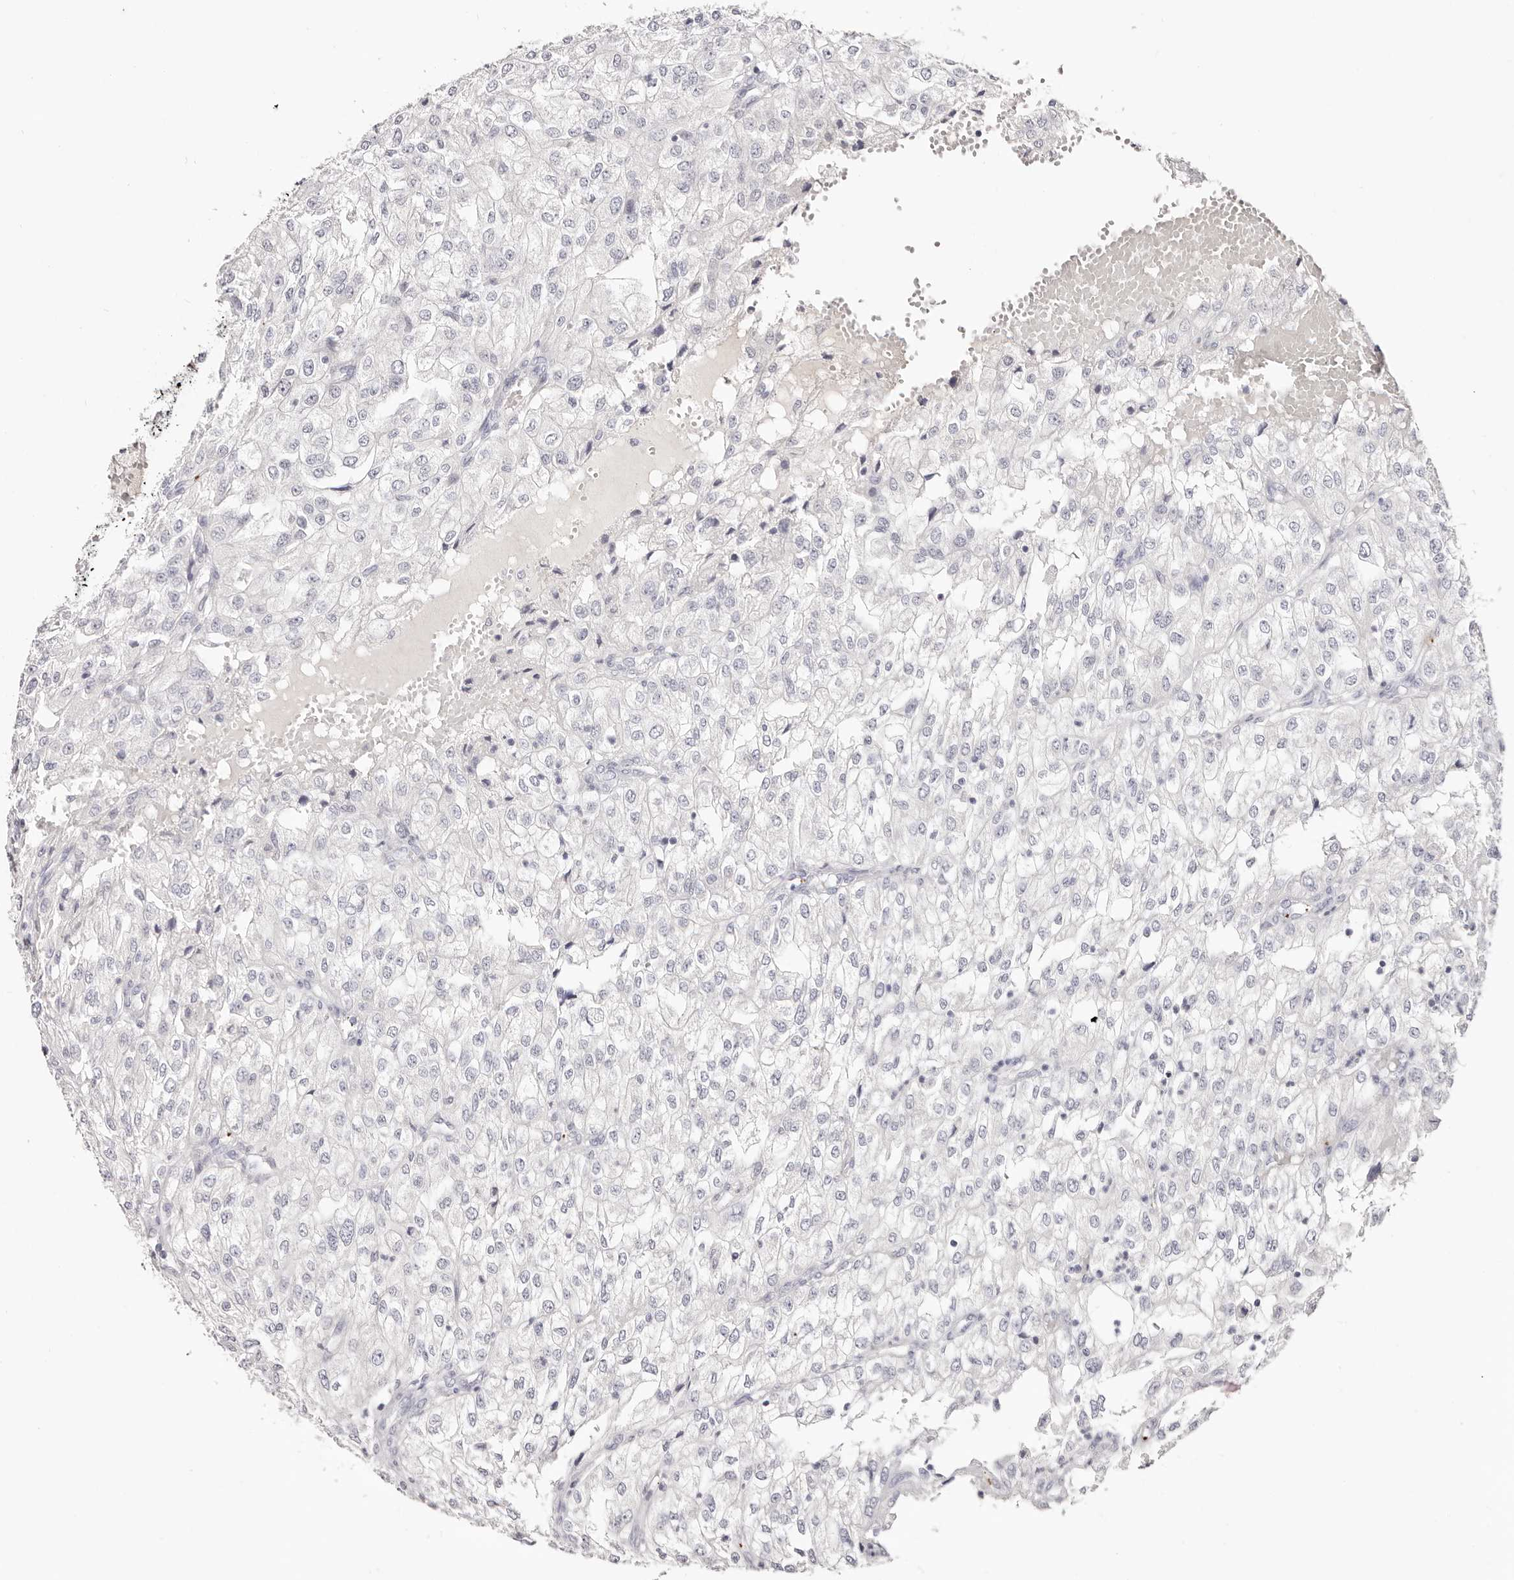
{"staining": {"intensity": "negative", "quantity": "none", "location": "none"}, "tissue": "renal cancer", "cell_type": "Tumor cells", "image_type": "cancer", "snomed": [{"axis": "morphology", "description": "Adenocarcinoma, NOS"}, {"axis": "topography", "description": "Kidney"}], "caption": "Renal adenocarcinoma was stained to show a protein in brown. There is no significant expression in tumor cells. The staining was performed using DAB to visualize the protein expression in brown, while the nuclei were stained in blue with hematoxylin (Magnification: 20x).", "gene": "PF4", "patient": {"sex": "female", "age": 54}}